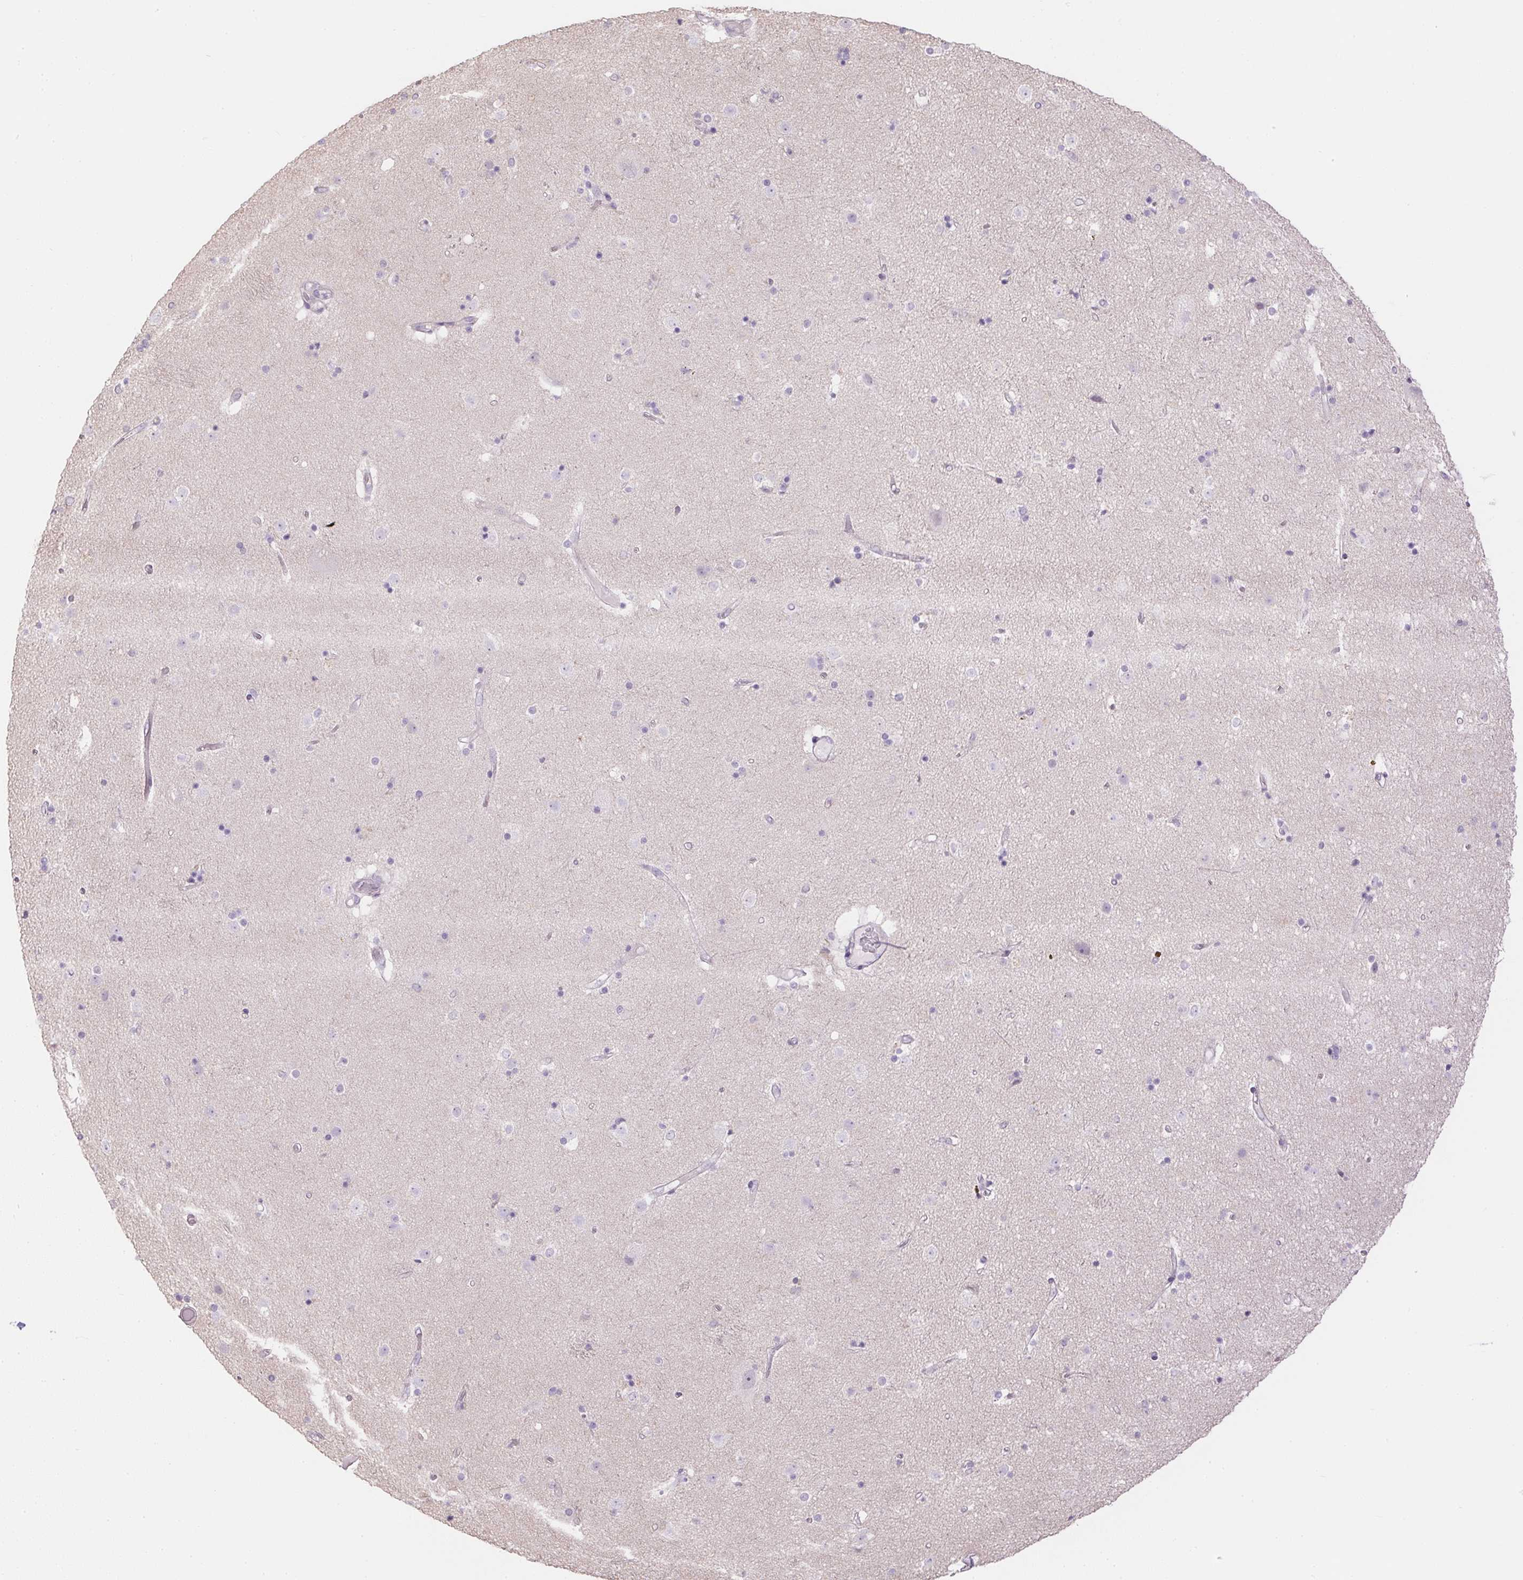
{"staining": {"intensity": "negative", "quantity": "none", "location": "none"}, "tissue": "caudate", "cell_type": "Glial cells", "image_type": "normal", "snomed": [{"axis": "morphology", "description": "Normal tissue, NOS"}, {"axis": "topography", "description": "Lateral ventricle wall"}], "caption": "DAB (3,3'-diaminobenzidine) immunohistochemical staining of normal human caudate reveals no significant expression in glial cells.", "gene": "CTCFL", "patient": {"sex": "female", "age": 71}}